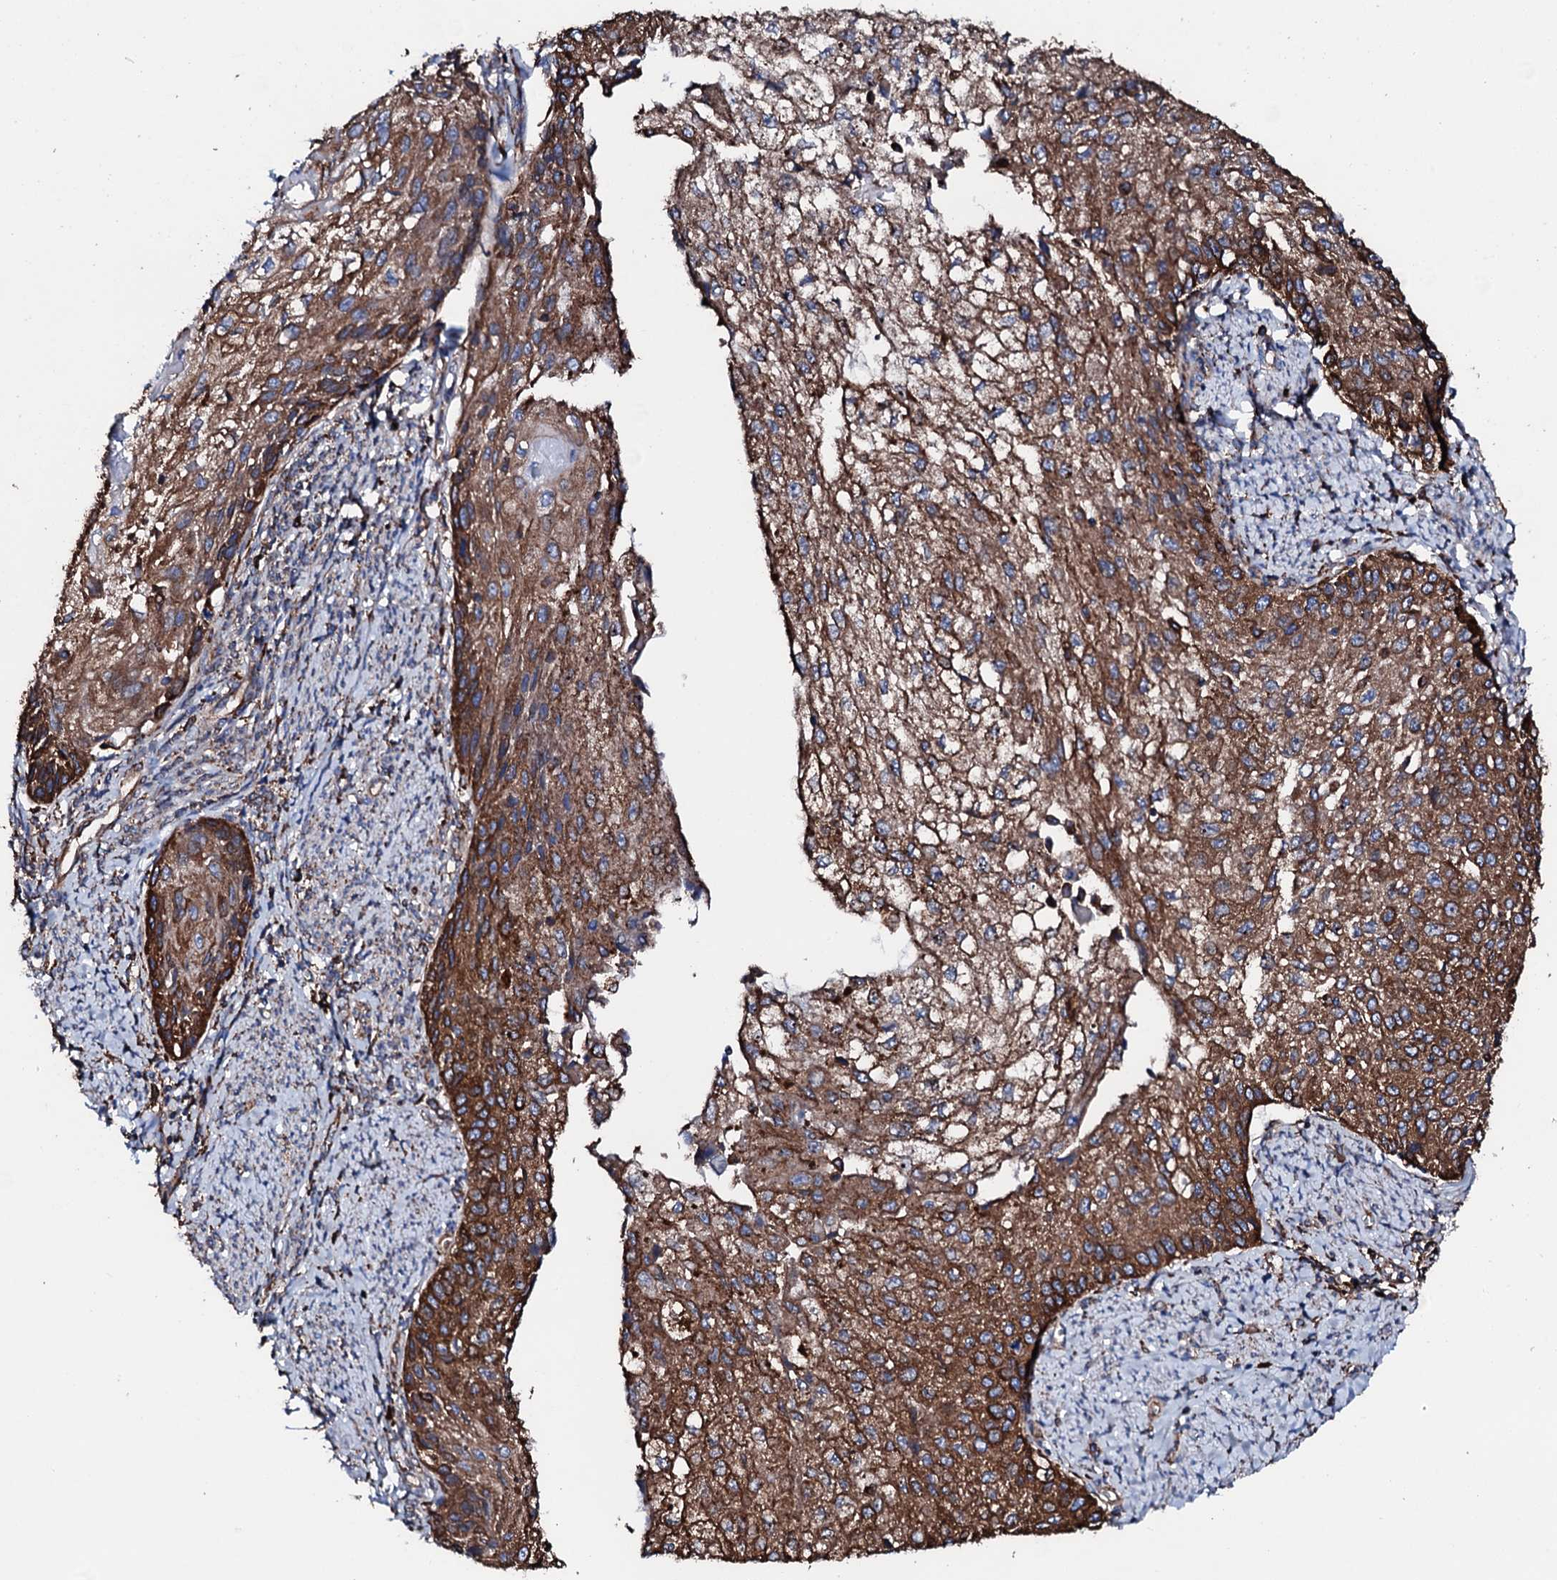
{"staining": {"intensity": "strong", "quantity": ">75%", "location": "cytoplasmic/membranous"}, "tissue": "cervical cancer", "cell_type": "Tumor cells", "image_type": "cancer", "snomed": [{"axis": "morphology", "description": "Squamous cell carcinoma, NOS"}, {"axis": "topography", "description": "Cervix"}], "caption": "DAB (3,3'-diaminobenzidine) immunohistochemical staining of human cervical squamous cell carcinoma shows strong cytoplasmic/membranous protein staining in approximately >75% of tumor cells.", "gene": "AMDHD1", "patient": {"sex": "female", "age": 67}}